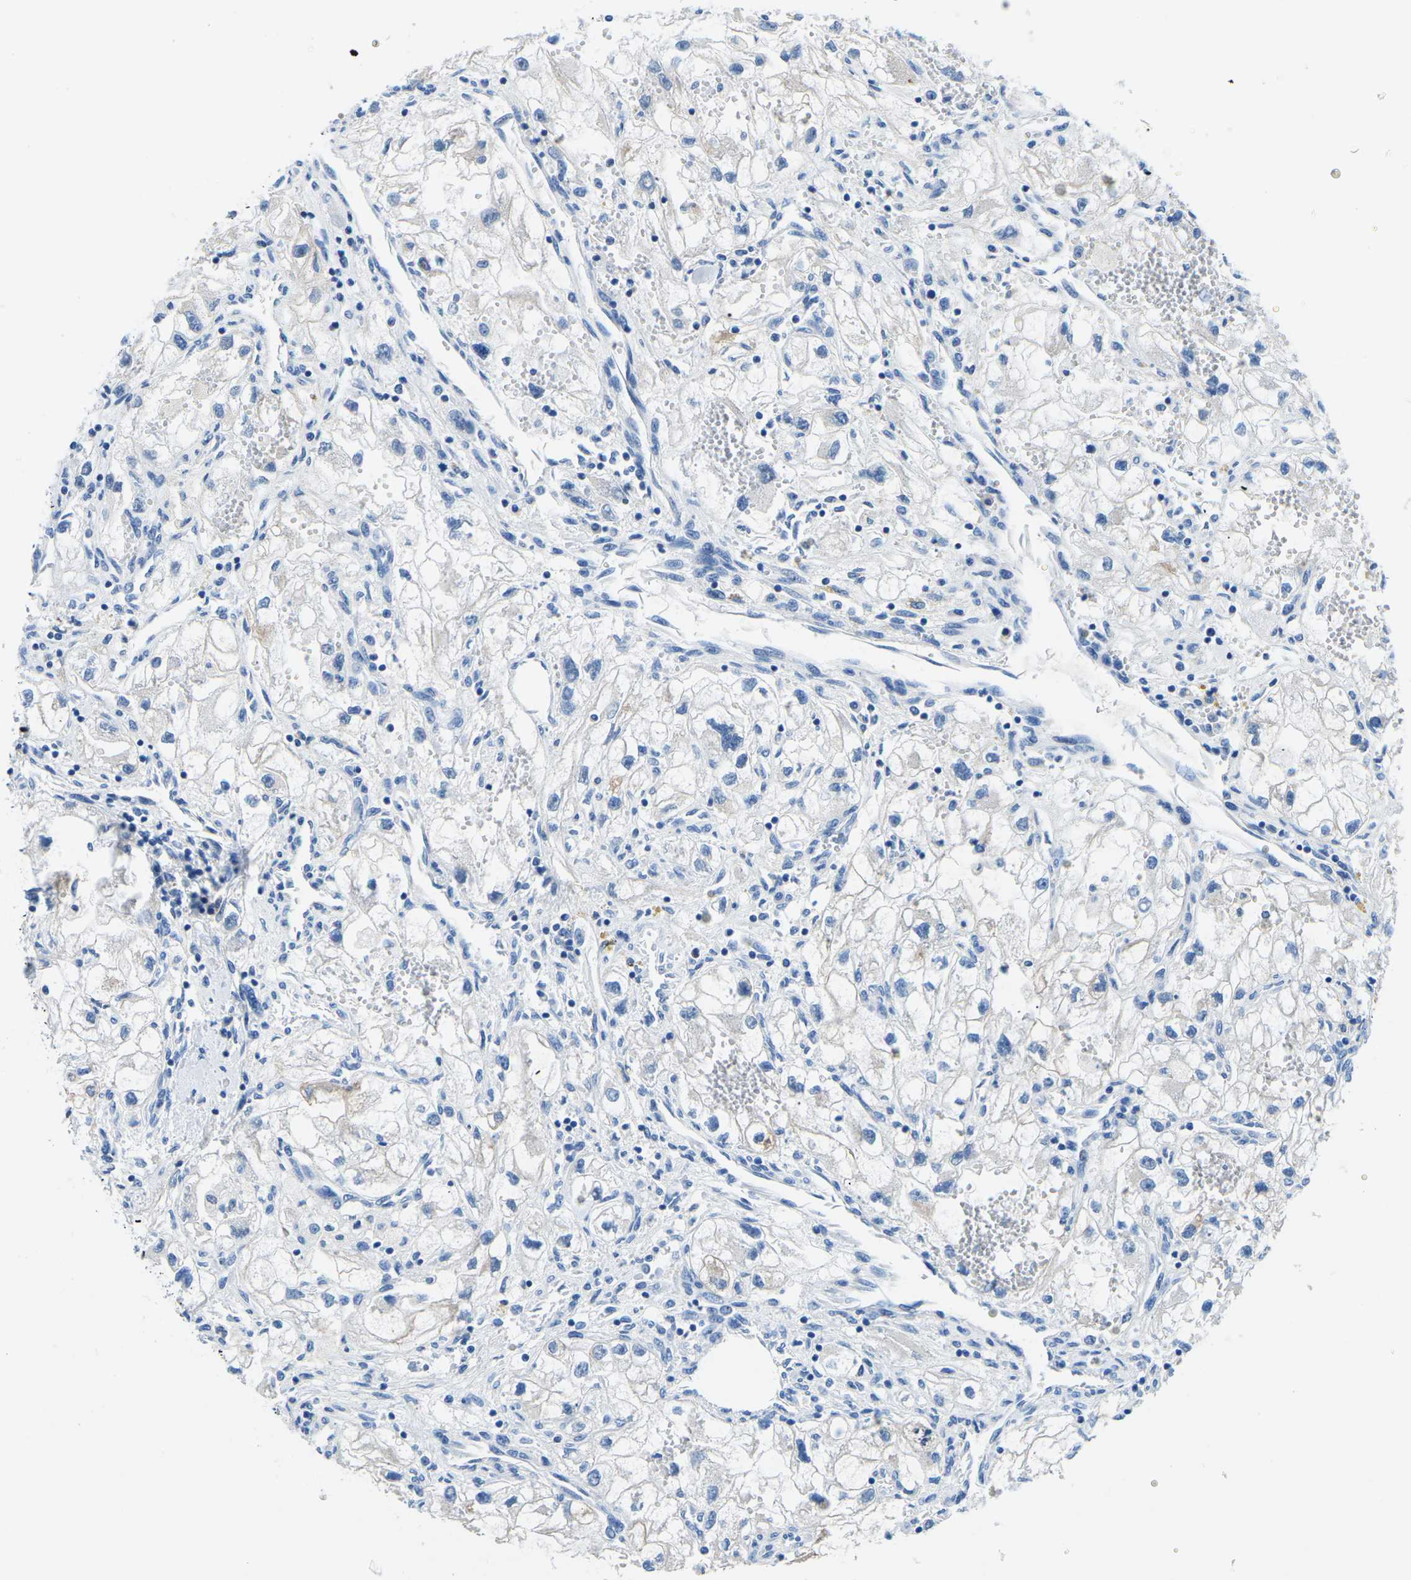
{"staining": {"intensity": "negative", "quantity": "none", "location": "none"}, "tissue": "renal cancer", "cell_type": "Tumor cells", "image_type": "cancer", "snomed": [{"axis": "morphology", "description": "Adenocarcinoma, NOS"}, {"axis": "topography", "description": "Kidney"}], "caption": "Renal adenocarcinoma was stained to show a protein in brown. There is no significant positivity in tumor cells.", "gene": "TM6SF1", "patient": {"sex": "female", "age": 70}}